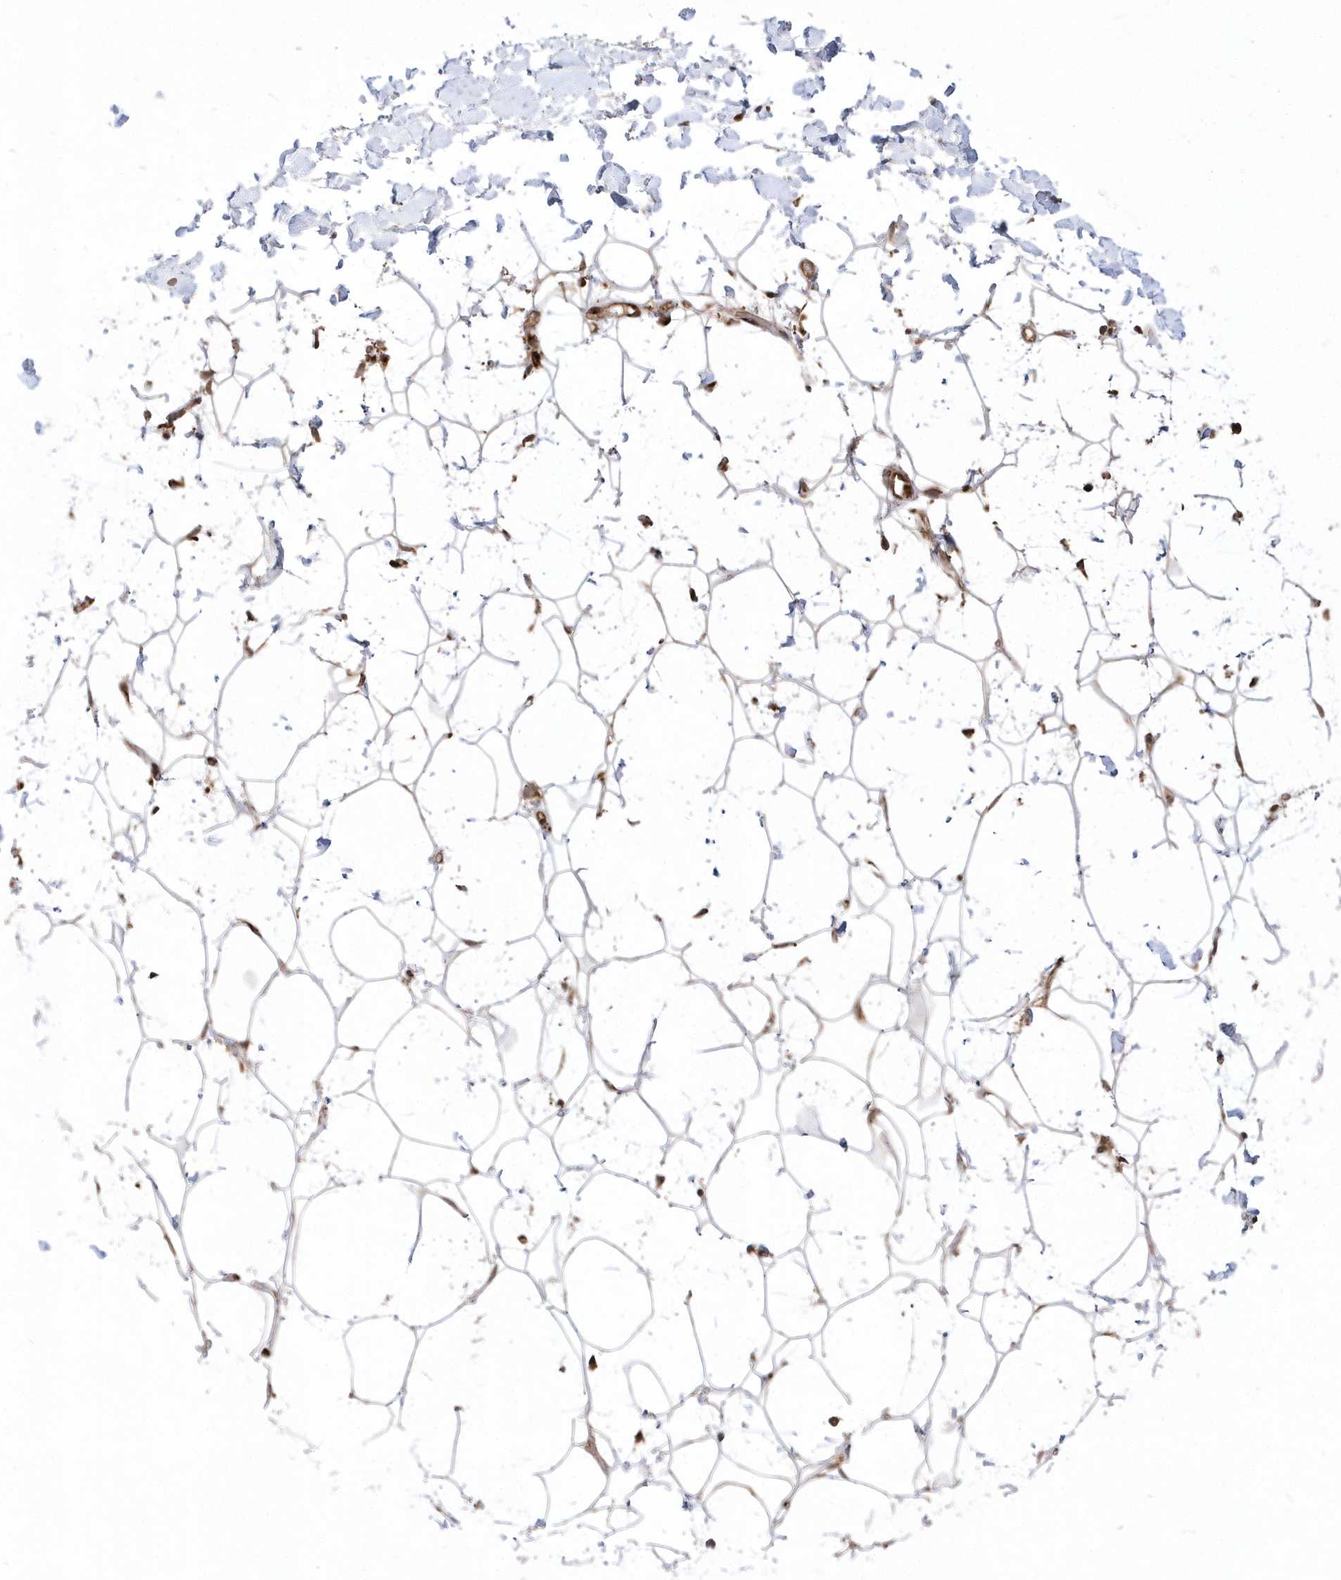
{"staining": {"intensity": "moderate", "quantity": "25%-75%", "location": "cytoplasmic/membranous"}, "tissue": "adipose tissue", "cell_type": "Adipocytes", "image_type": "normal", "snomed": [{"axis": "morphology", "description": "Normal tissue, NOS"}, {"axis": "topography", "description": "Breast"}], "caption": "A high-resolution micrograph shows immunohistochemistry (IHC) staining of normal adipose tissue, which displays moderate cytoplasmic/membranous positivity in approximately 25%-75% of adipocytes. (IHC, brightfield microscopy, high magnification).", "gene": "EPC2", "patient": {"sex": "female", "age": 26}}